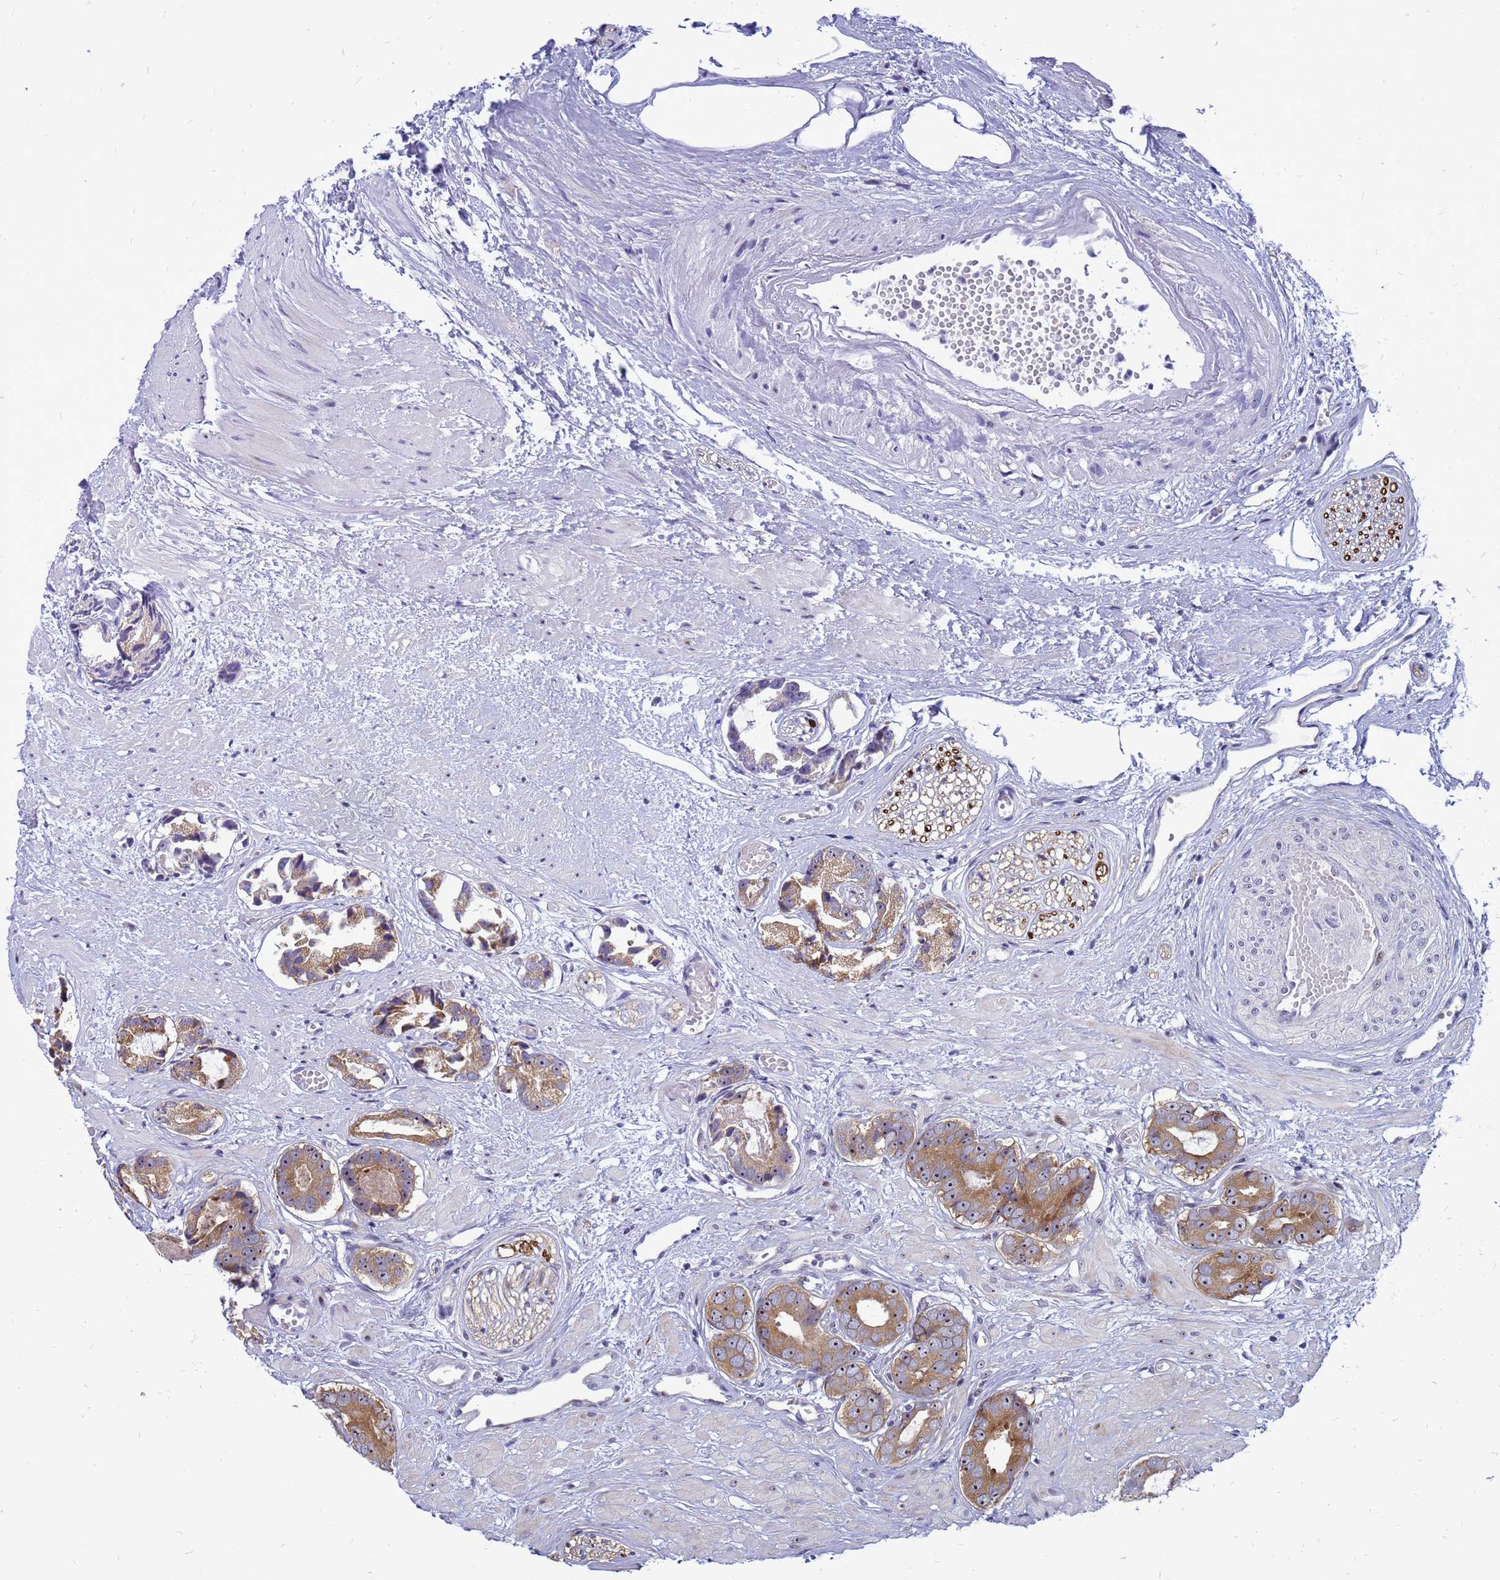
{"staining": {"intensity": "moderate", "quantity": ">75%", "location": "cytoplasmic/membranous,nuclear"}, "tissue": "prostate cancer", "cell_type": "Tumor cells", "image_type": "cancer", "snomed": [{"axis": "morphology", "description": "Adenocarcinoma, Low grade"}, {"axis": "topography", "description": "Prostate"}], "caption": "Tumor cells demonstrate medium levels of moderate cytoplasmic/membranous and nuclear positivity in about >75% of cells in prostate low-grade adenocarcinoma. Nuclei are stained in blue.", "gene": "RSPO1", "patient": {"sex": "male", "age": 64}}